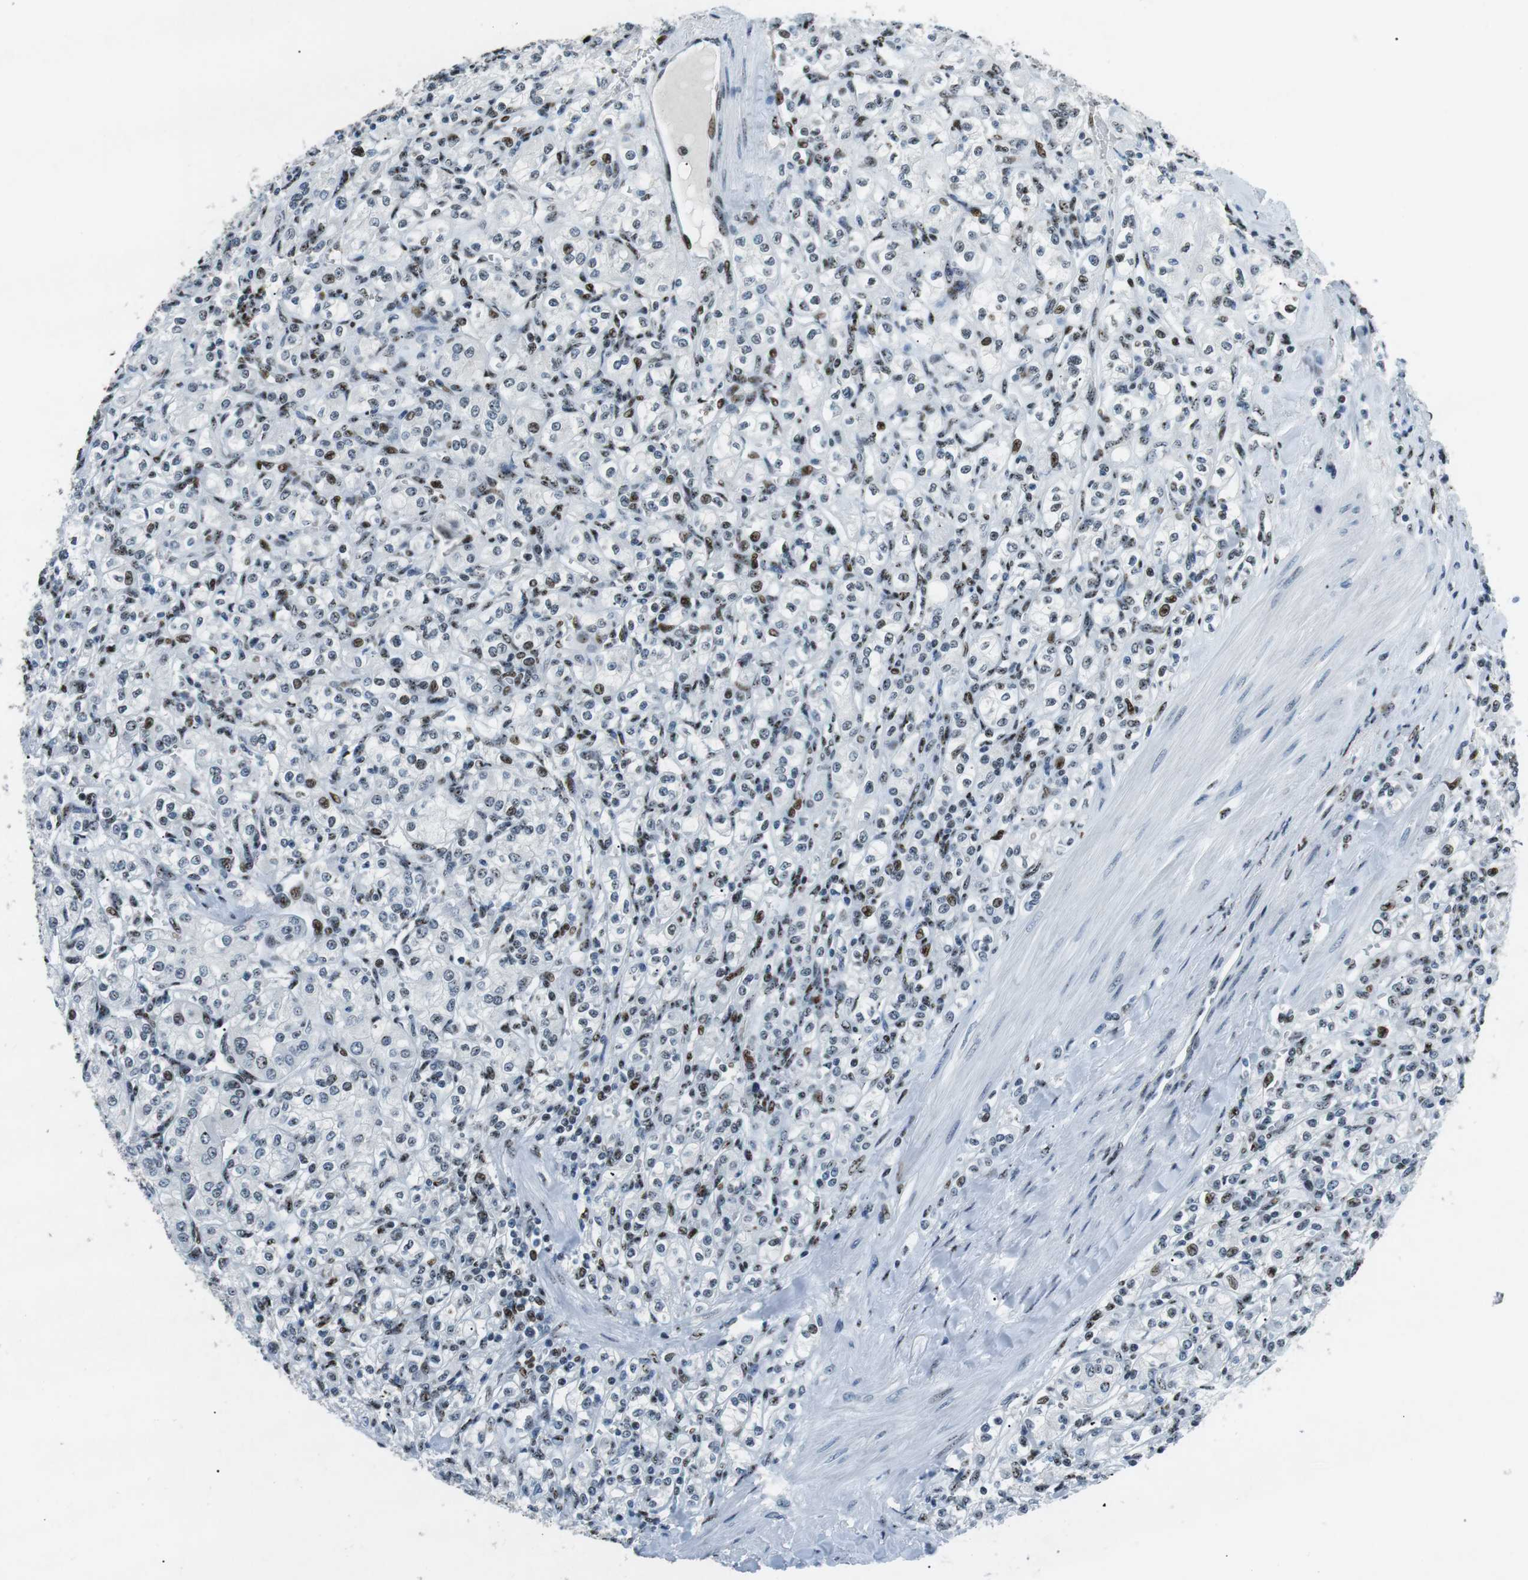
{"staining": {"intensity": "moderate", "quantity": "<25%", "location": "nuclear"}, "tissue": "renal cancer", "cell_type": "Tumor cells", "image_type": "cancer", "snomed": [{"axis": "morphology", "description": "Adenocarcinoma, NOS"}, {"axis": "topography", "description": "Kidney"}], "caption": "The micrograph reveals immunohistochemical staining of renal adenocarcinoma. There is moderate nuclear expression is identified in approximately <25% of tumor cells.", "gene": "PML", "patient": {"sex": "male", "age": 77}}